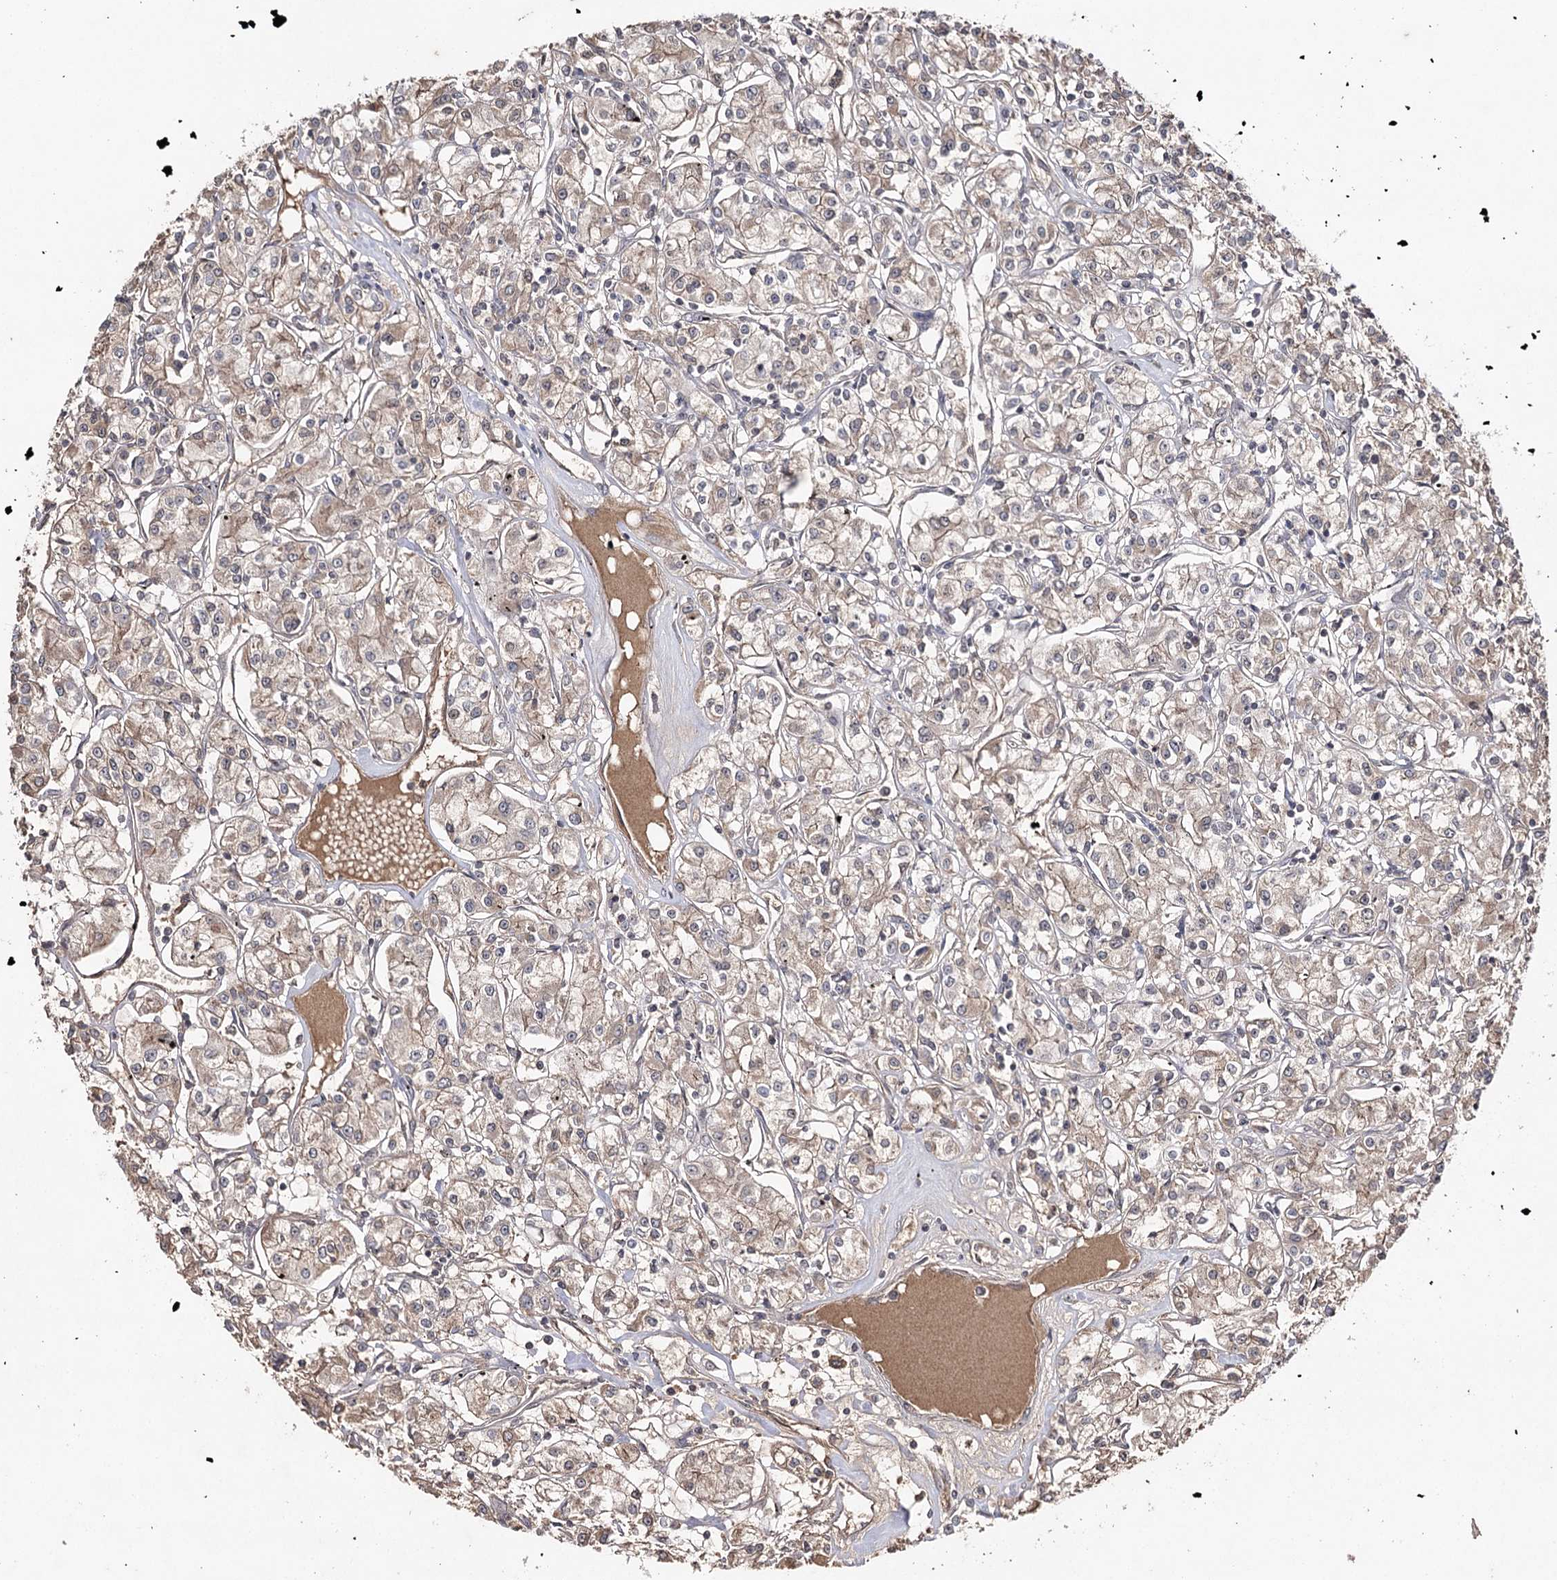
{"staining": {"intensity": "weak", "quantity": "25%-75%", "location": "cytoplasmic/membranous"}, "tissue": "renal cancer", "cell_type": "Tumor cells", "image_type": "cancer", "snomed": [{"axis": "morphology", "description": "Adenocarcinoma, NOS"}, {"axis": "topography", "description": "Kidney"}], "caption": "Immunohistochemistry of human renal cancer demonstrates low levels of weak cytoplasmic/membranous positivity in about 25%-75% of tumor cells.", "gene": "SYNGR3", "patient": {"sex": "female", "age": 59}}